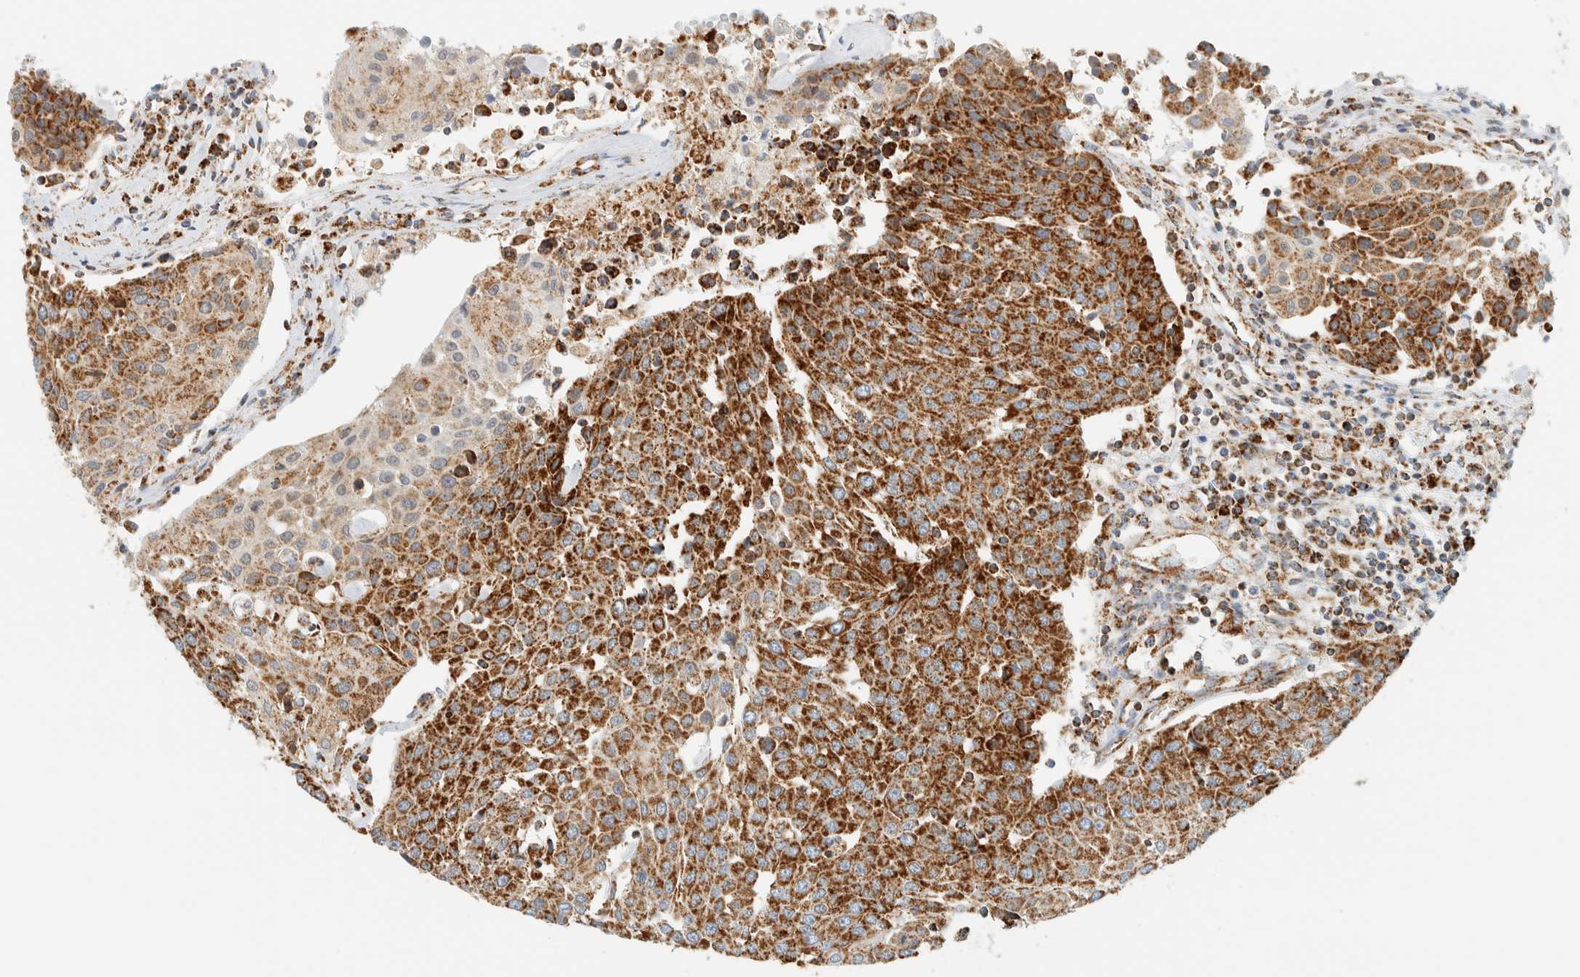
{"staining": {"intensity": "strong", "quantity": ">75%", "location": "cytoplasmic/membranous"}, "tissue": "urothelial cancer", "cell_type": "Tumor cells", "image_type": "cancer", "snomed": [{"axis": "morphology", "description": "Urothelial carcinoma, High grade"}, {"axis": "topography", "description": "Urinary bladder"}], "caption": "The immunohistochemical stain highlights strong cytoplasmic/membranous expression in tumor cells of urothelial cancer tissue. The staining was performed using DAB (3,3'-diaminobenzidine), with brown indicating positive protein expression. Nuclei are stained blue with hematoxylin.", "gene": "KIFAP3", "patient": {"sex": "female", "age": 85}}